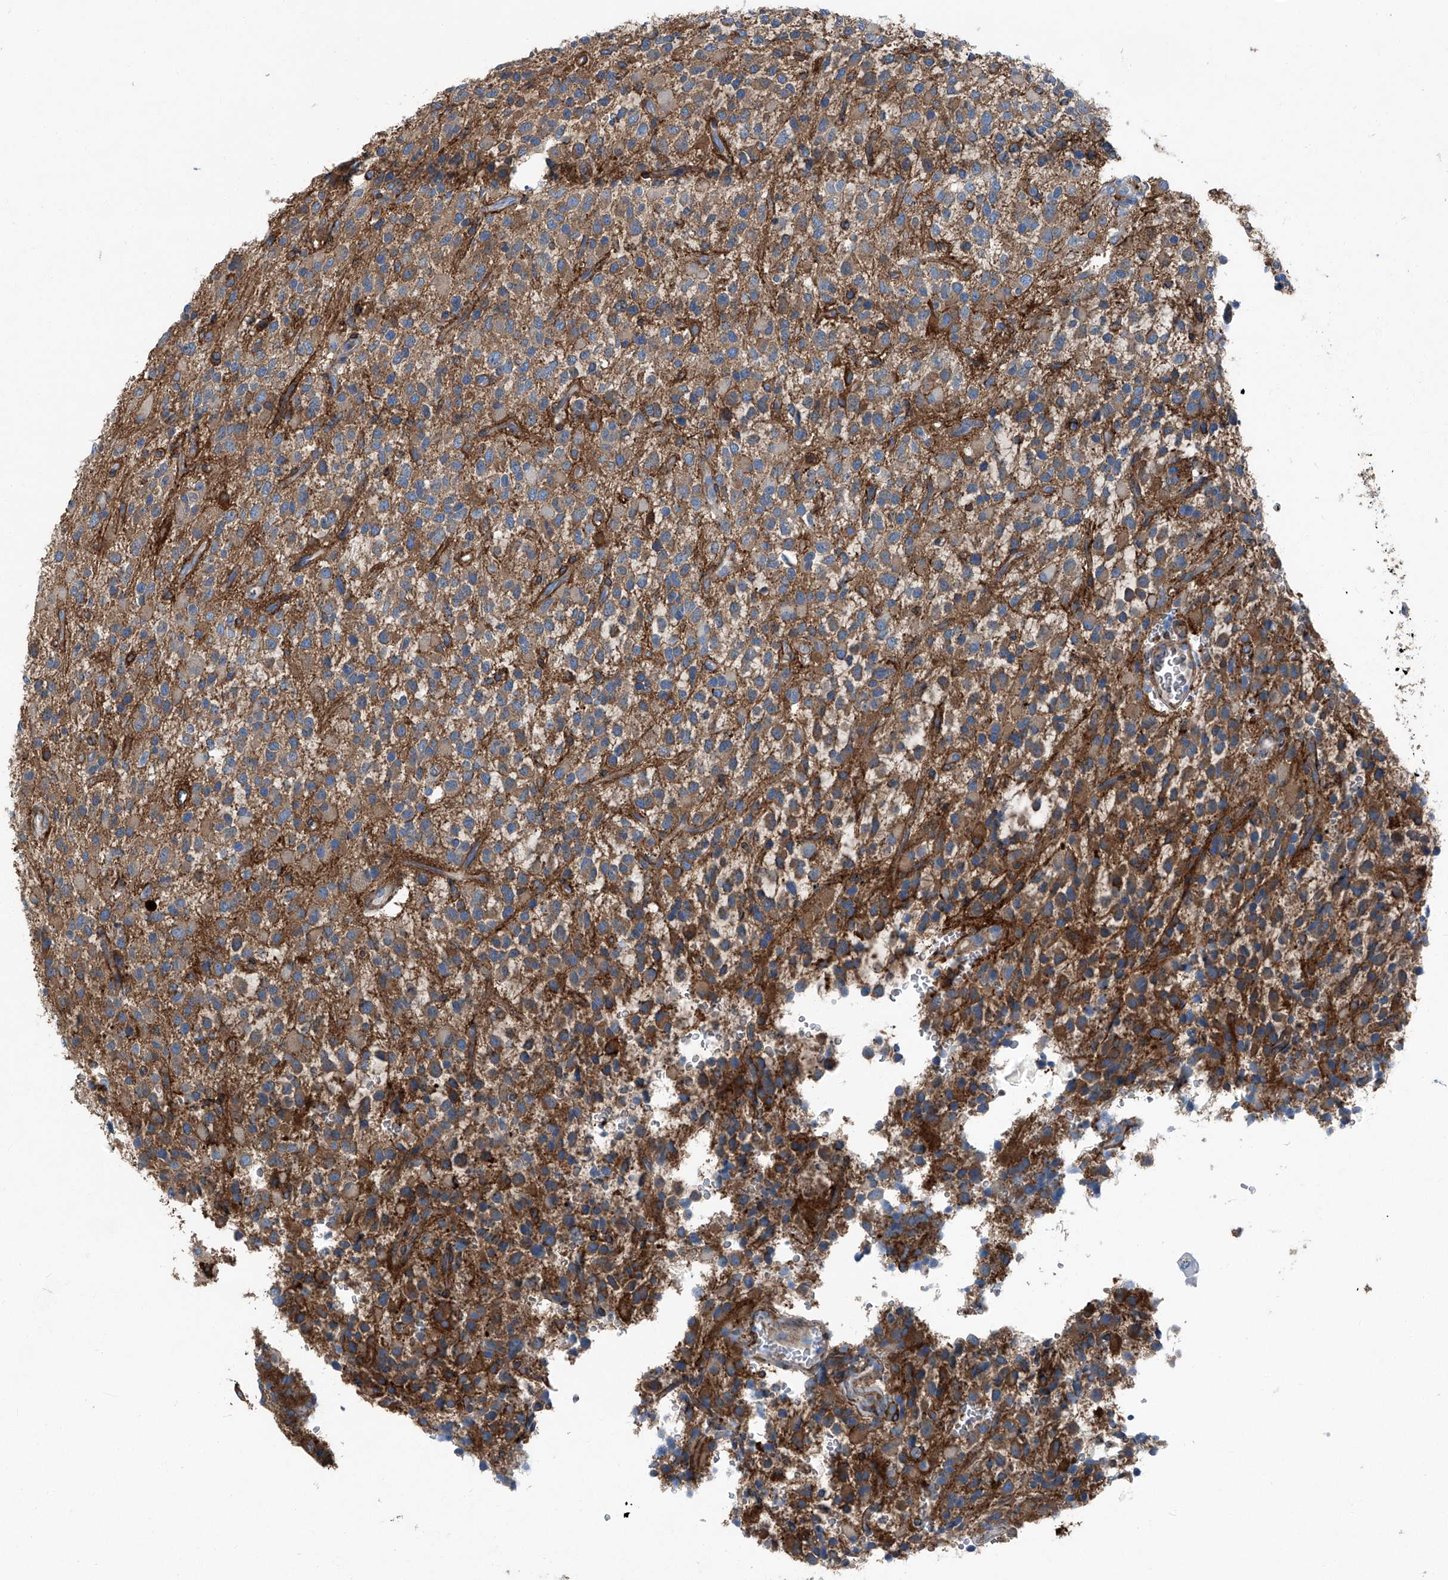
{"staining": {"intensity": "weak", "quantity": ">75%", "location": "cytoplasmic/membranous"}, "tissue": "glioma", "cell_type": "Tumor cells", "image_type": "cancer", "snomed": [{"axis": "morphology", "description": "Glioma, malignant, High grade"}, {"axis": "topography", "description": "Brain"}], "caption": "Malignant glioma (high-grade) stained for a protein (brown) shows weak cytoplasmic/membranous positive positivity in approximately >75% of tumor cells.", "gene": "SEPTIN7", "patient": {"sex": "male", "age": 34}}